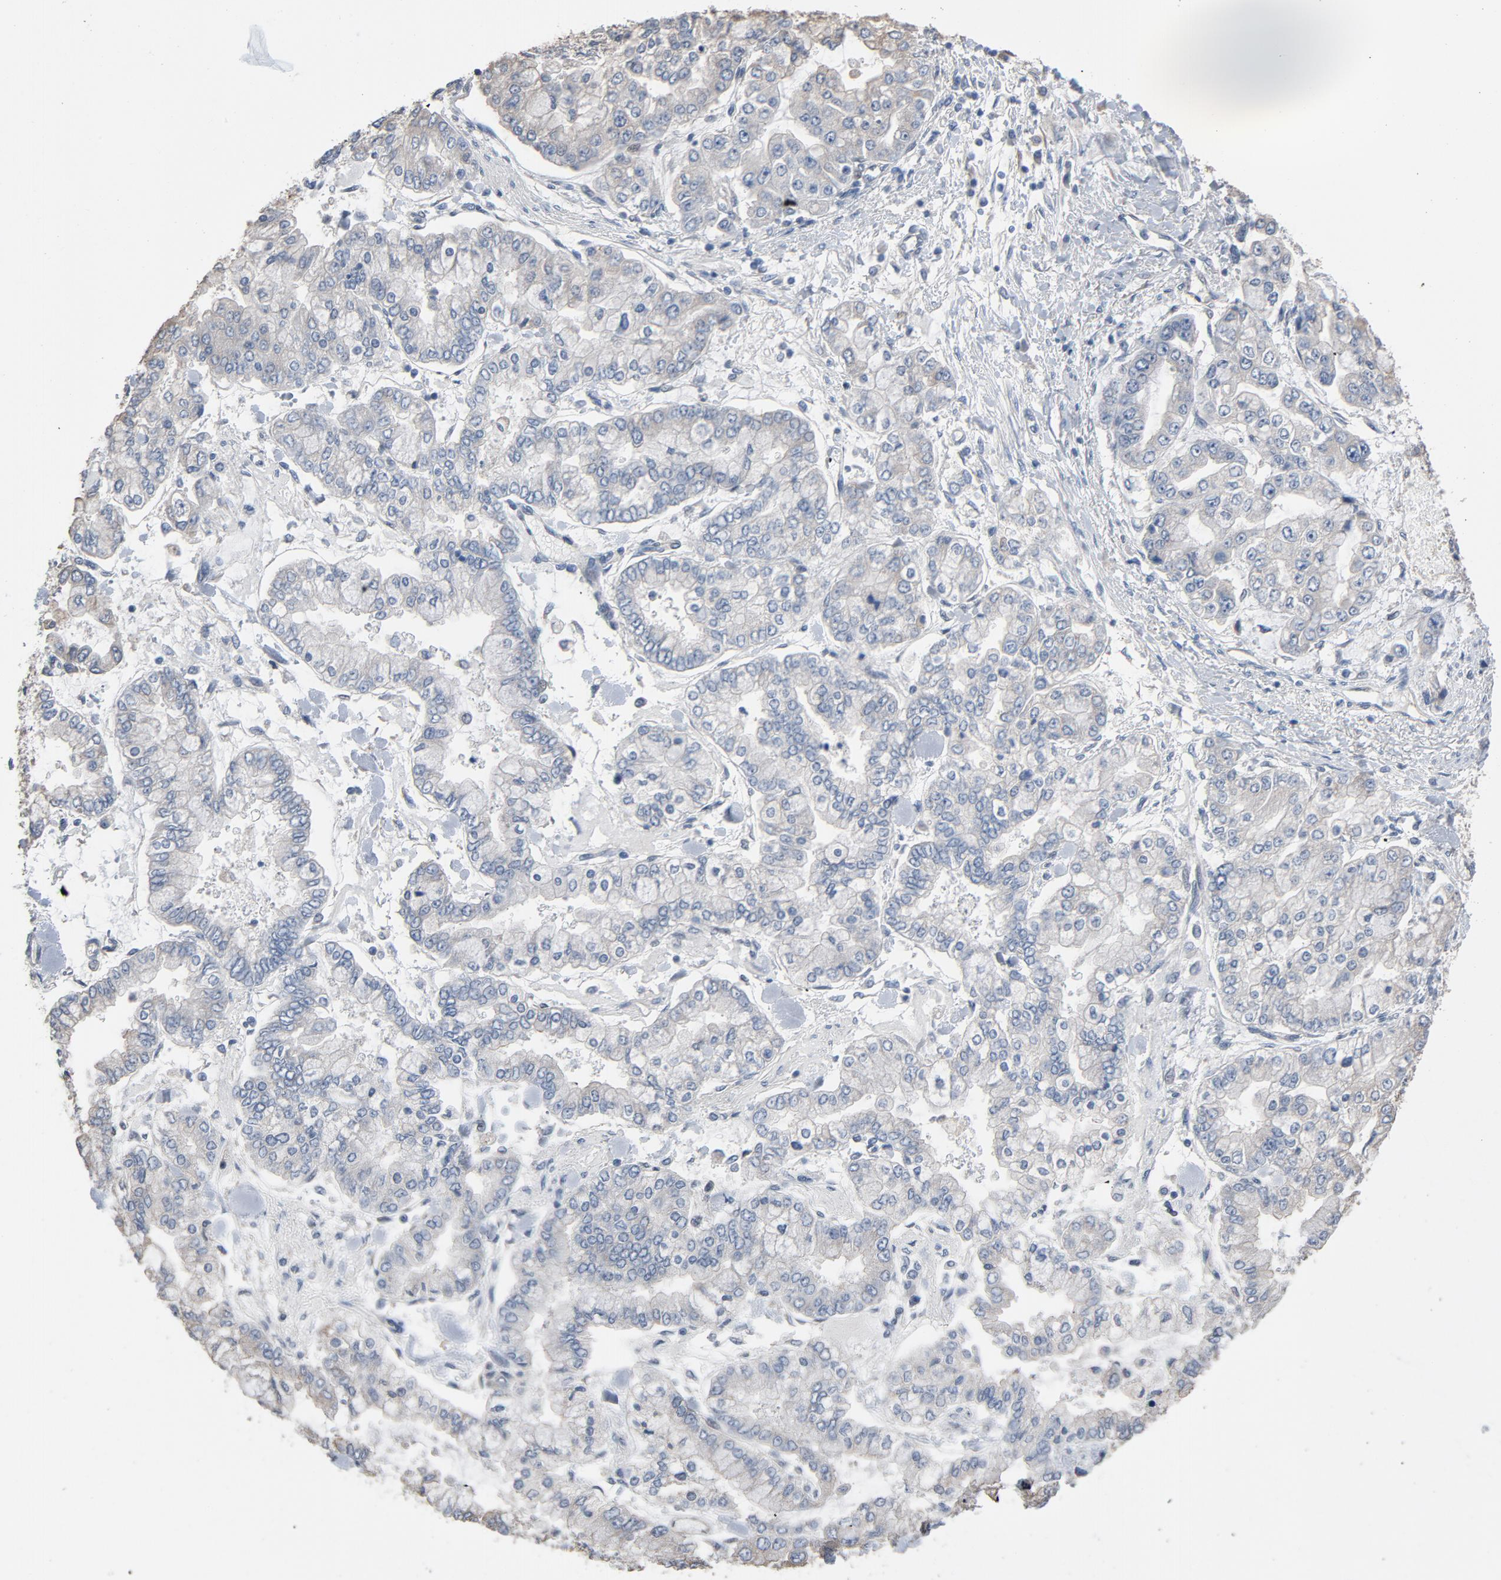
{"staining": {"intensity": "negative", "quantity": "none", "location": "none"}, "tissue": "stomach cancer", "cell_type": "Tumor cells", "image_type": "cancer", "snomed": [{"axis": "morphology", "description": "Normal tissue, NOS"}, {"axis": "morphology", "description": "Adenocarcinoma, NOS"}, {"axis": "topography", "description": "Stomach, upper"}, {"axis": "topography", "description": "Stomach"}], "caption": "Immunohistochemical staining of stomach cancer displays no significant positivity in tumor cells.", "gene": "SOX6", "patient": {"sex": "male", "age": 76}}